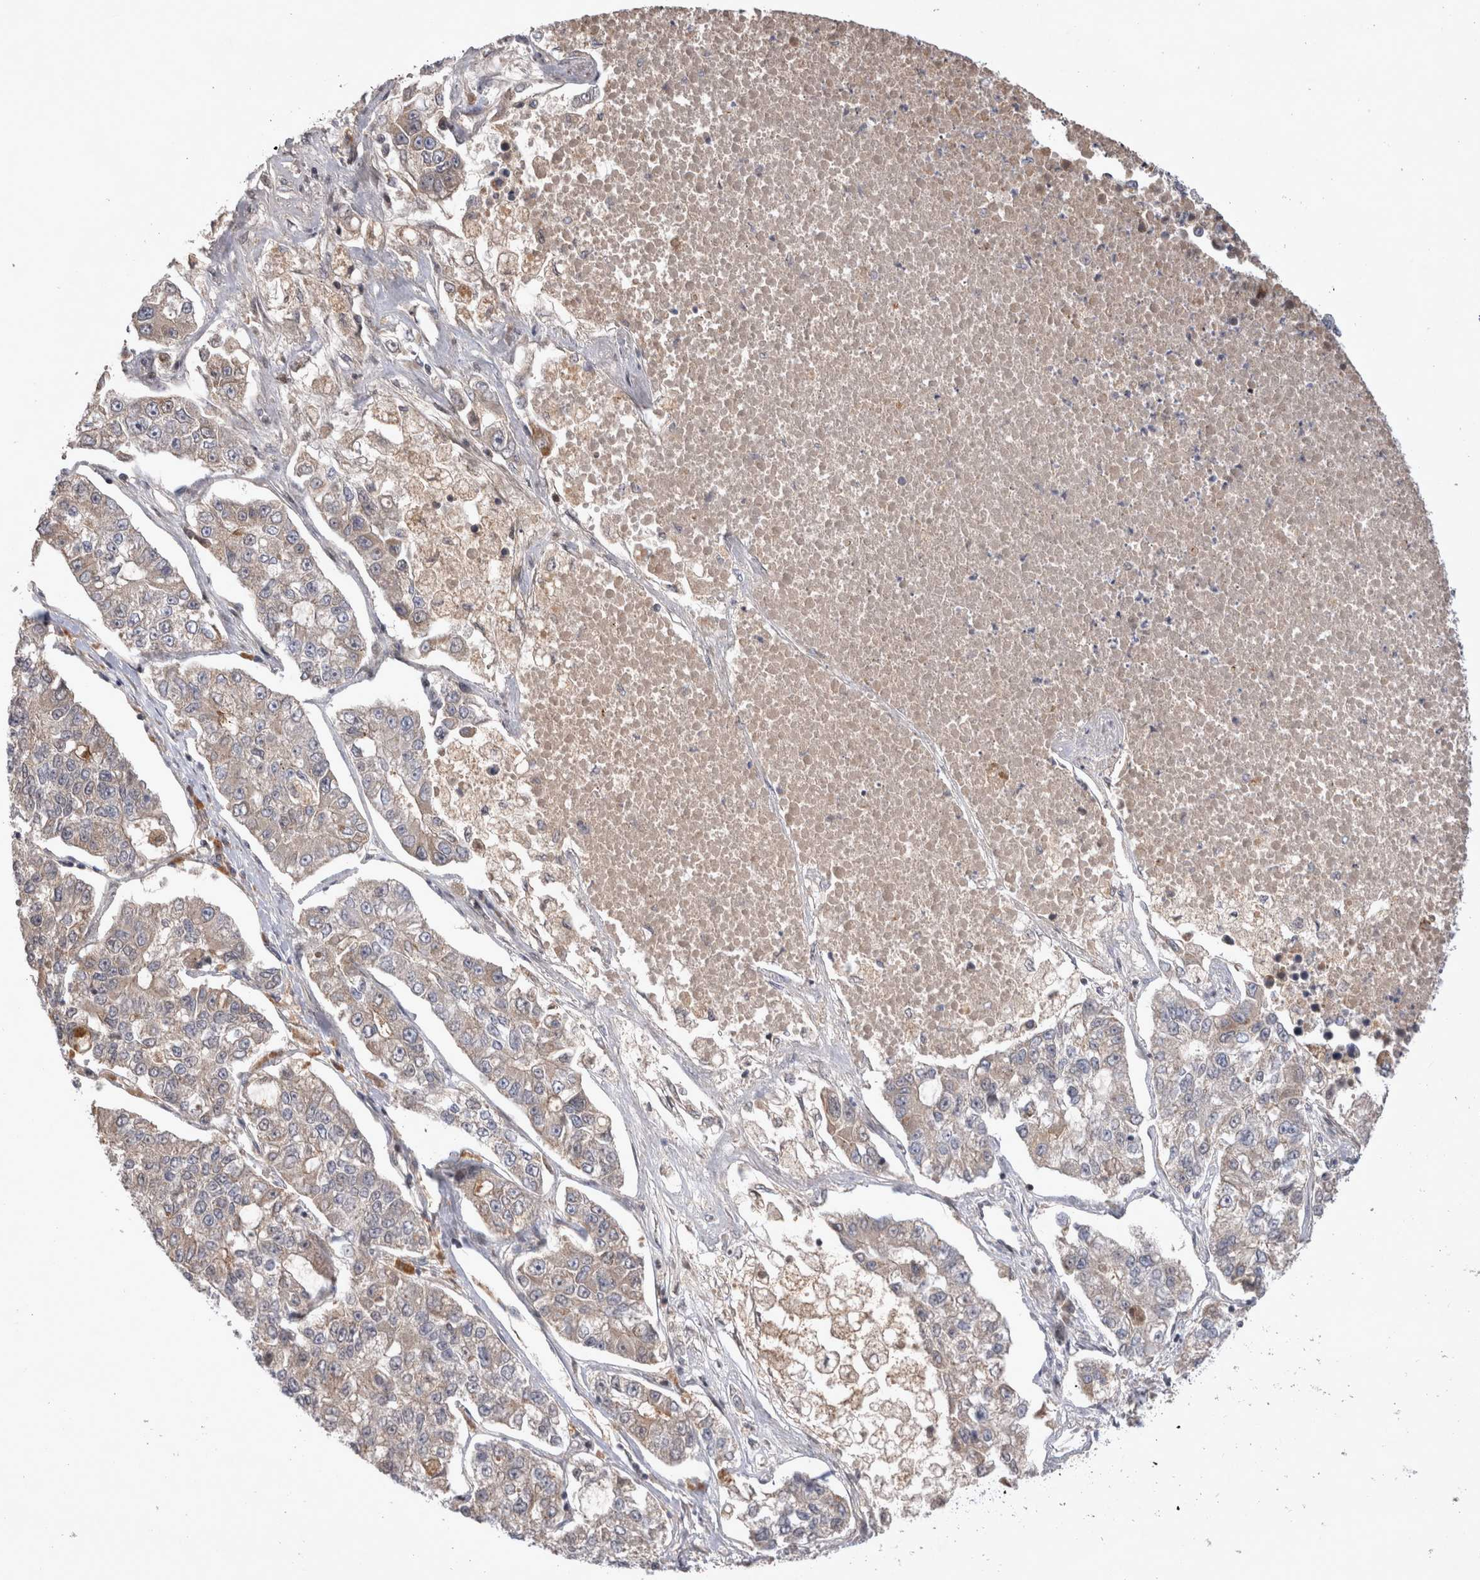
{"staining": {"intensity": "weak", "quantity": "<25%", "location": "cytoplasmic/membranous"}, "tissue": "lung cancer", "cell_type": "Tumor cells", "image_type": "cancer", "snomed": [{"axis": "morphology", "description": "Adenocarcinoma, NOS"}, {"axis": "topography", "description": "Lung"}], "caption": "The micrograph demonstrates no staining of tumor cells in lung adenocarcinoma.", "gene": "PLEKHM1", "patient": {"sex": "male", "age": 49}}